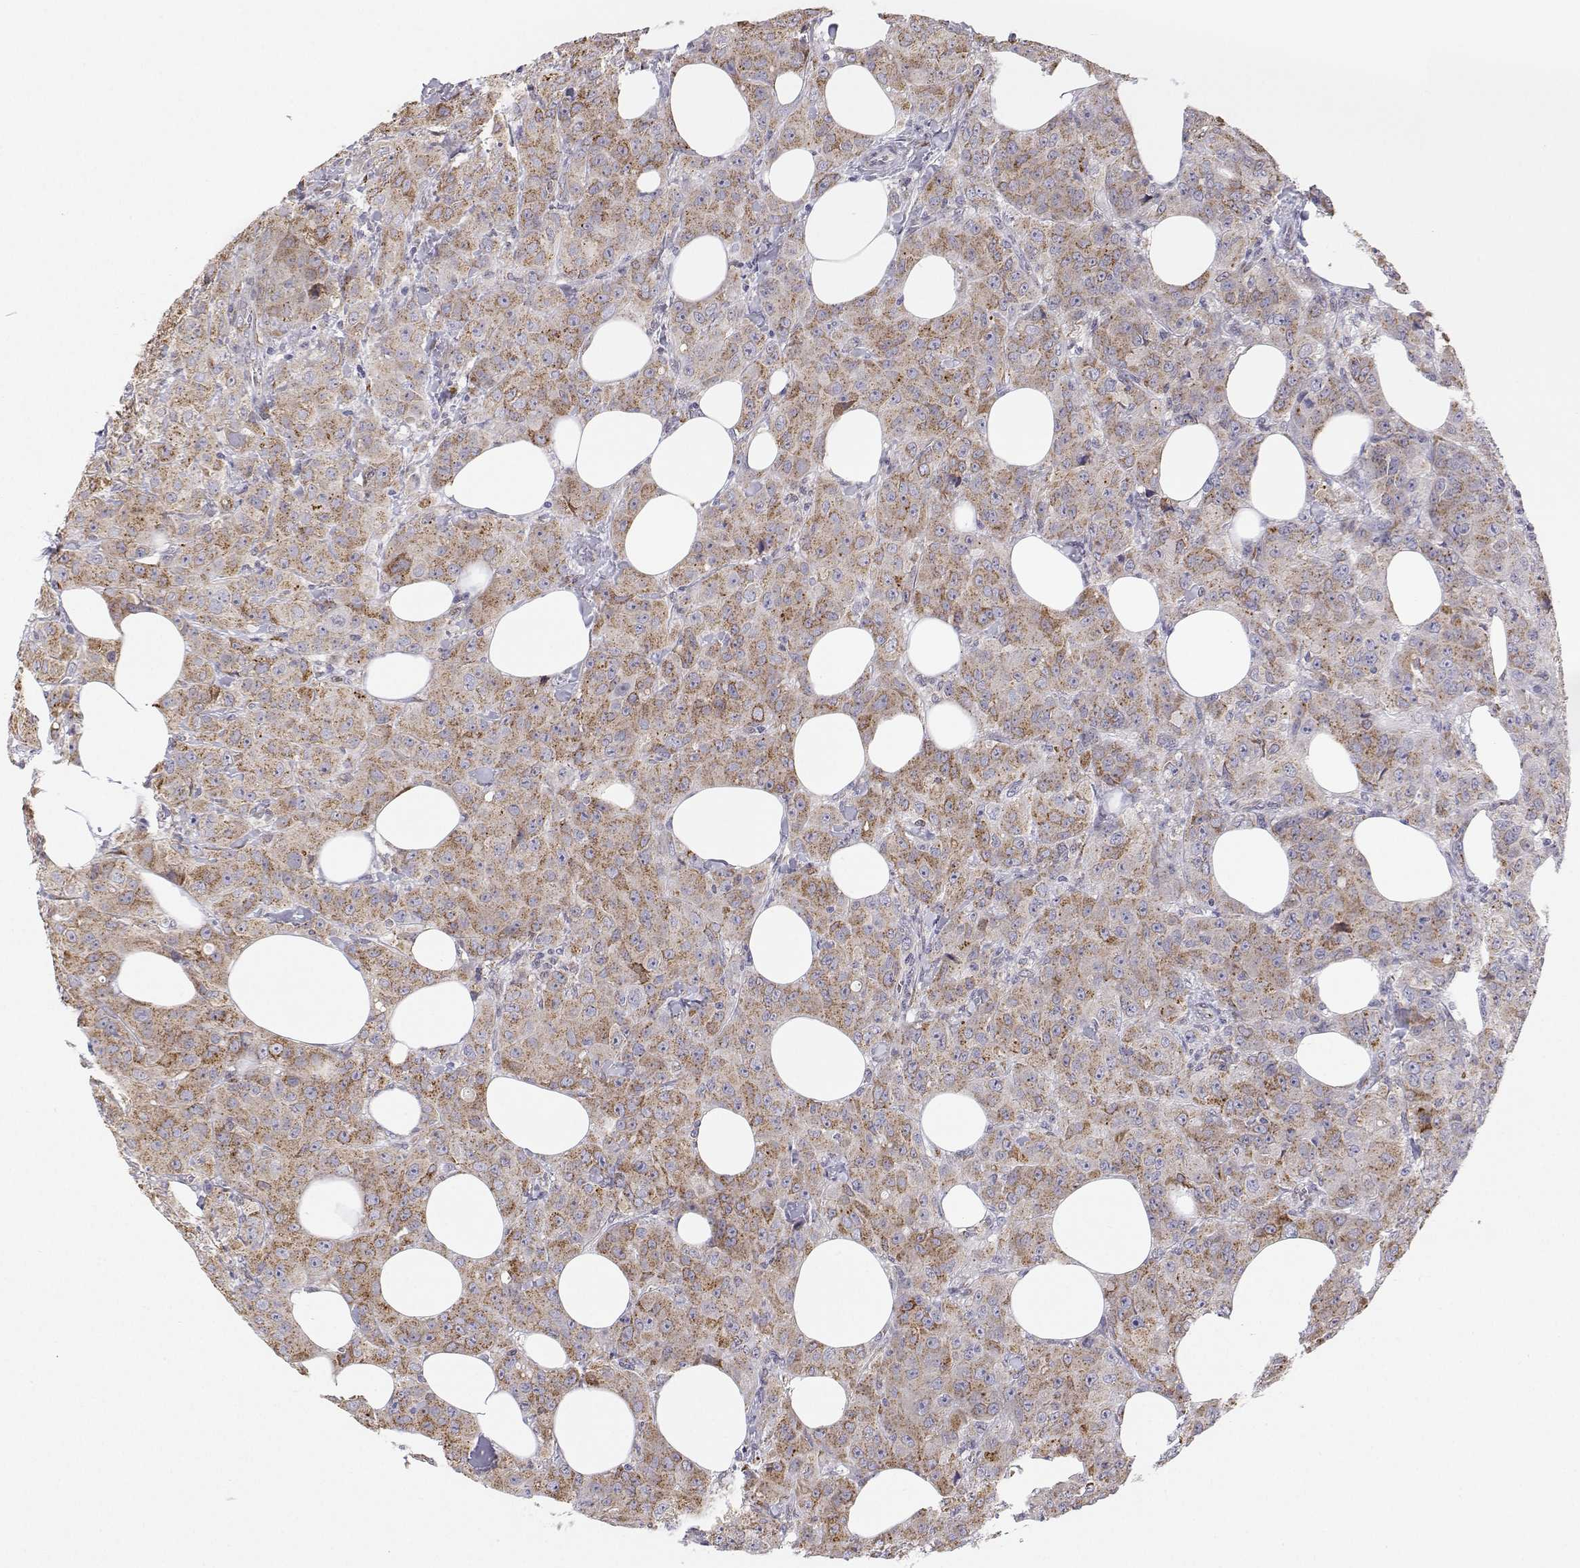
{"staining": {"intensity": "moderate", "quantity": "25%-75%", "location": "cytoplasmic/membranous"}, "tissue": "breast cancer", "cell_type": "Tumor cells", "image_type": "cancer", "snomed": [{"axis": "morphology", "description": "Normal tissue, NOS"}, {"axis": "morphology", "description": "Duct carcinoma"}, {"axis": "topography", "description": "Breast"}], "caption": "Immunohistochemistry (IHC) of intraductal carcinoma (breast) demonstrates medium levels of moderate cytoplasmic/membranous expression in about 25%-75% of tumor cells. The staining was performed using DAB, with brown indicating positive protein expression. Nuclei are stained blue with hematoxylin.", "gene": "STARD13", "patient": {"sex": "female", "age": 43}}